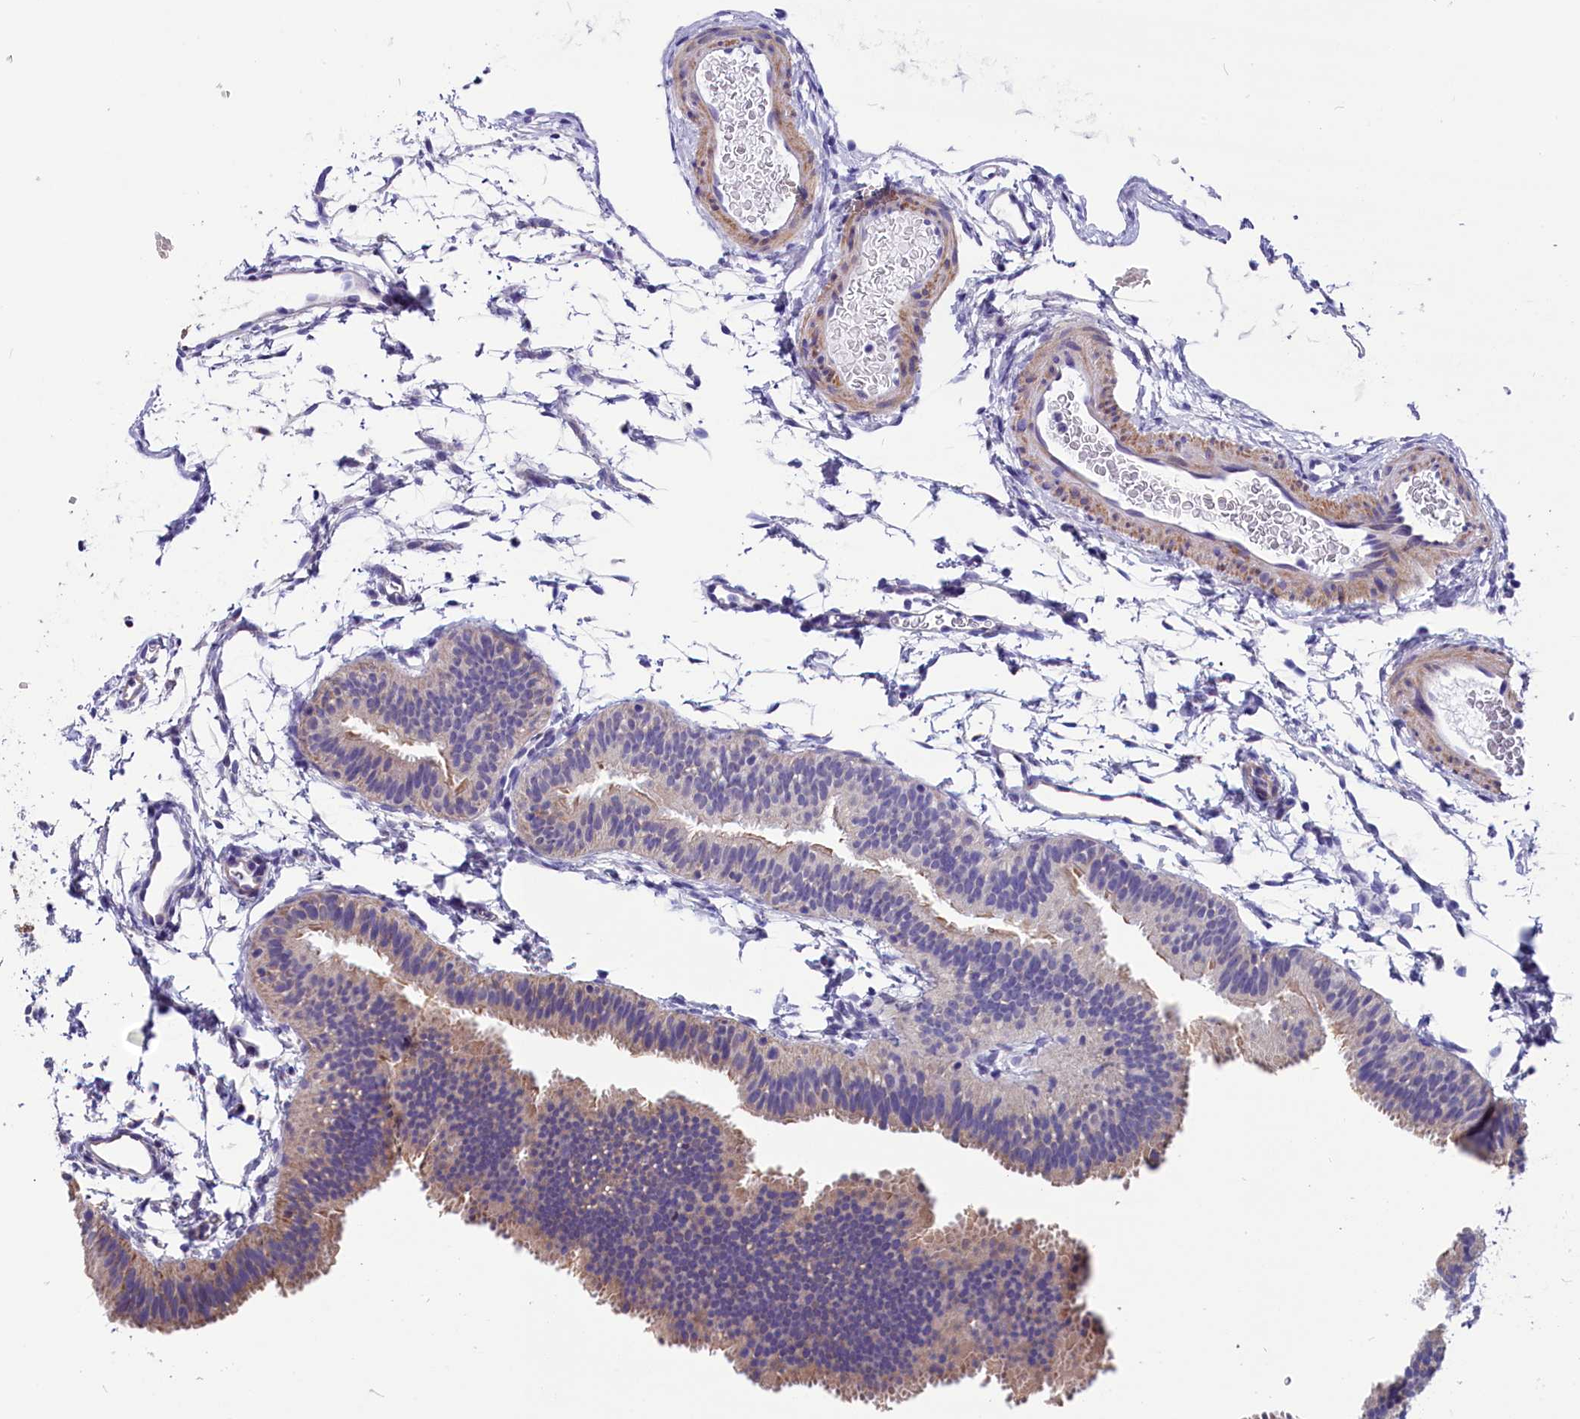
{"staining": {"intensity": "weak", "quantity": "25%-75%", "location": "cytoplasmic/membranous"}, "tissue": "fallopian tube", "cell_type": "Glandular cells", "image_type": "normal", "snomed": [{"axis": "morphology", "description": "Normal tissue, NOS"}, {"axis": "topography", "description": "Fallopian tube"}], "caption": "Immunohistochemistry (DAB (3,3'-diaminobenzidine)) staining of benign human fallopian tube shows weak cytoplasmic/membranous protein expression in approximately 25%-75% of glandular cells. The protein of interest is stained brown, and the nuclei are stained in blue (DAB IHC with brightfield microscopy, high magnification).", "gene": "SCD5", "patient": {"sex": "female", "age": 35}}